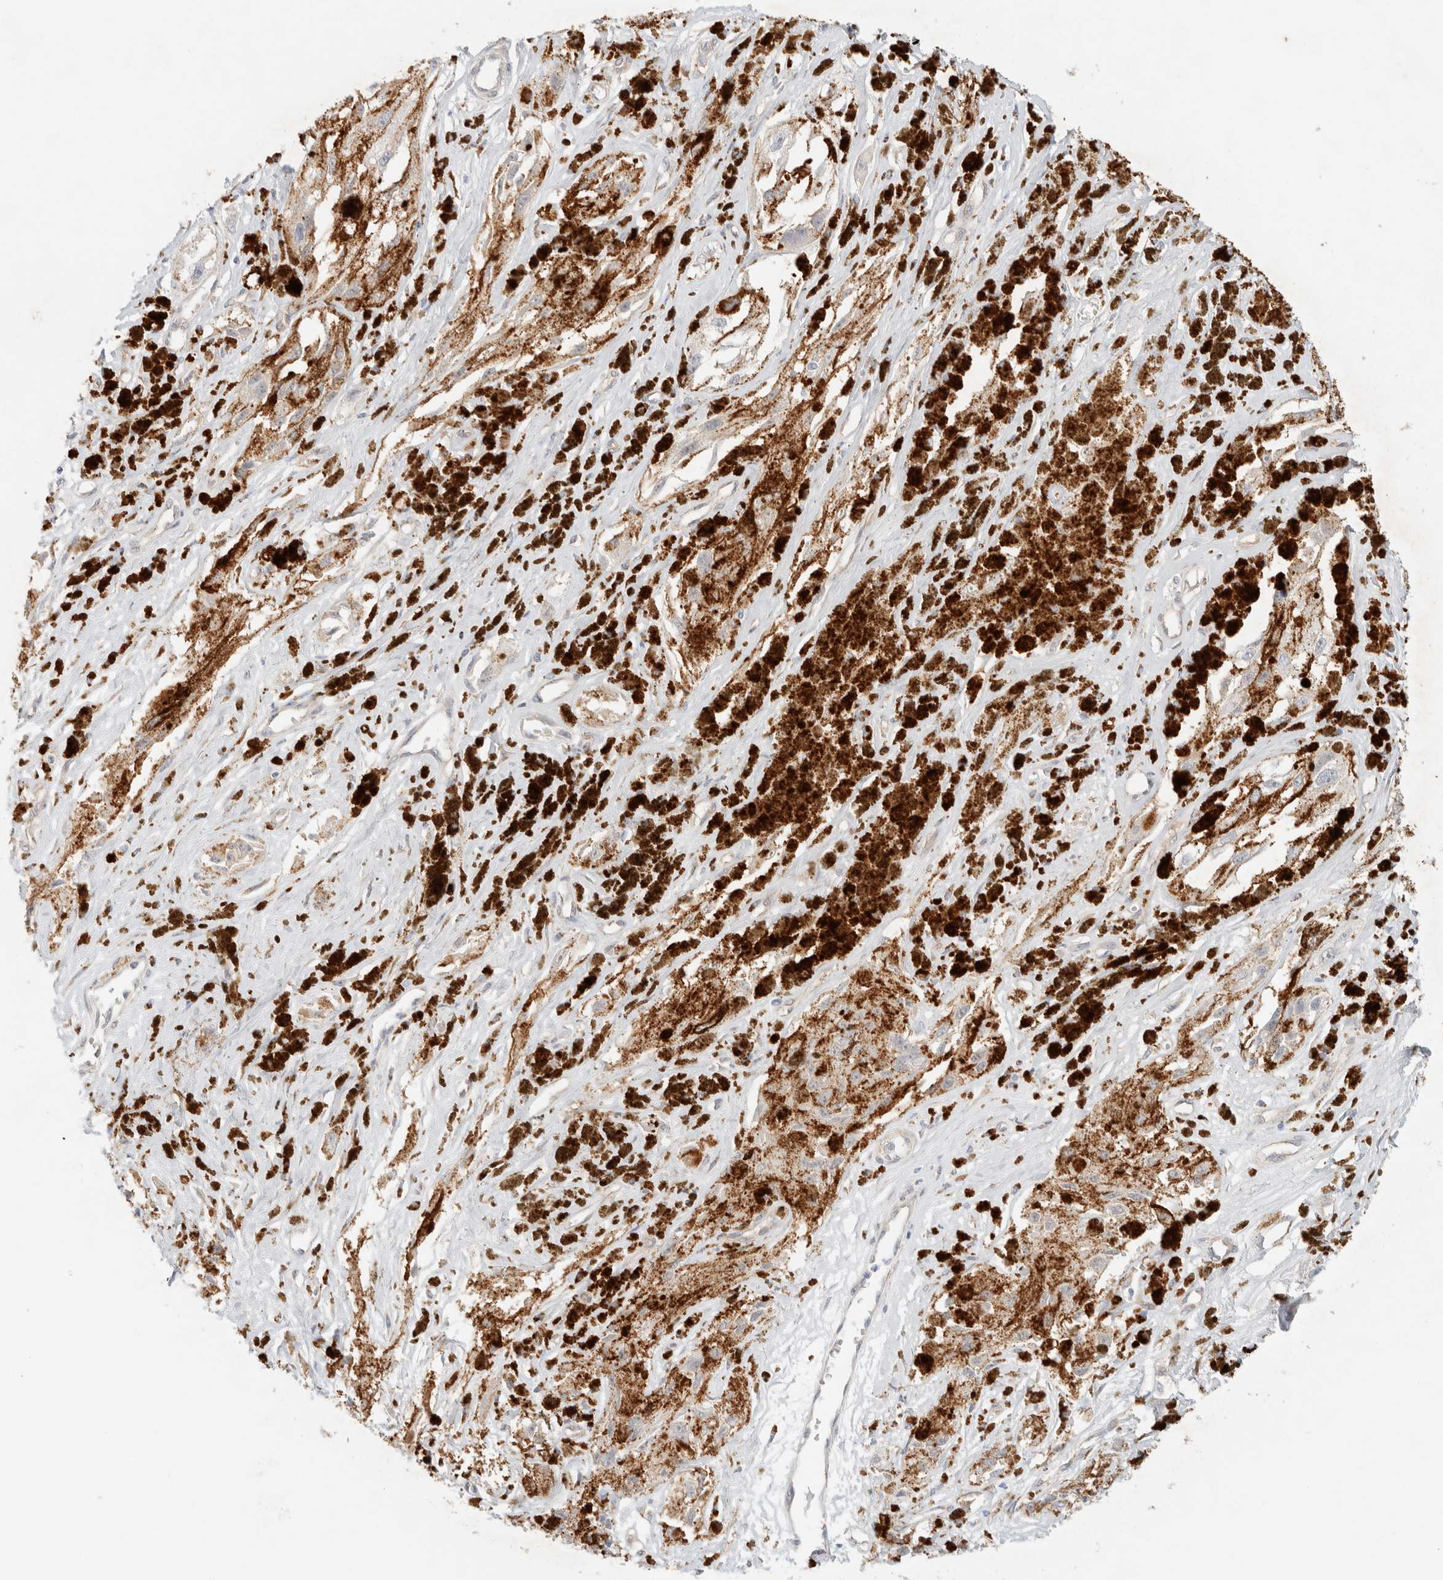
{"staining": {"intensity": "negative", "quantity": "none", "location": "none"}, "tissue": "melanoma", "cell_type": "Tumor cells", "image_type": "cancer", "snomed": [{"axis": "morphology", "description": "Malignant melanoma, NOS"}, {"axis": "topography", "description": "Skin"}], "caption": "An immunohistochemistry (IHC) micrograph of melanoma is shown. There is no staining in tumor cells of melanoma.", "gene": "CSNK1E", "patient": {"sex": "male", "age": 88}}